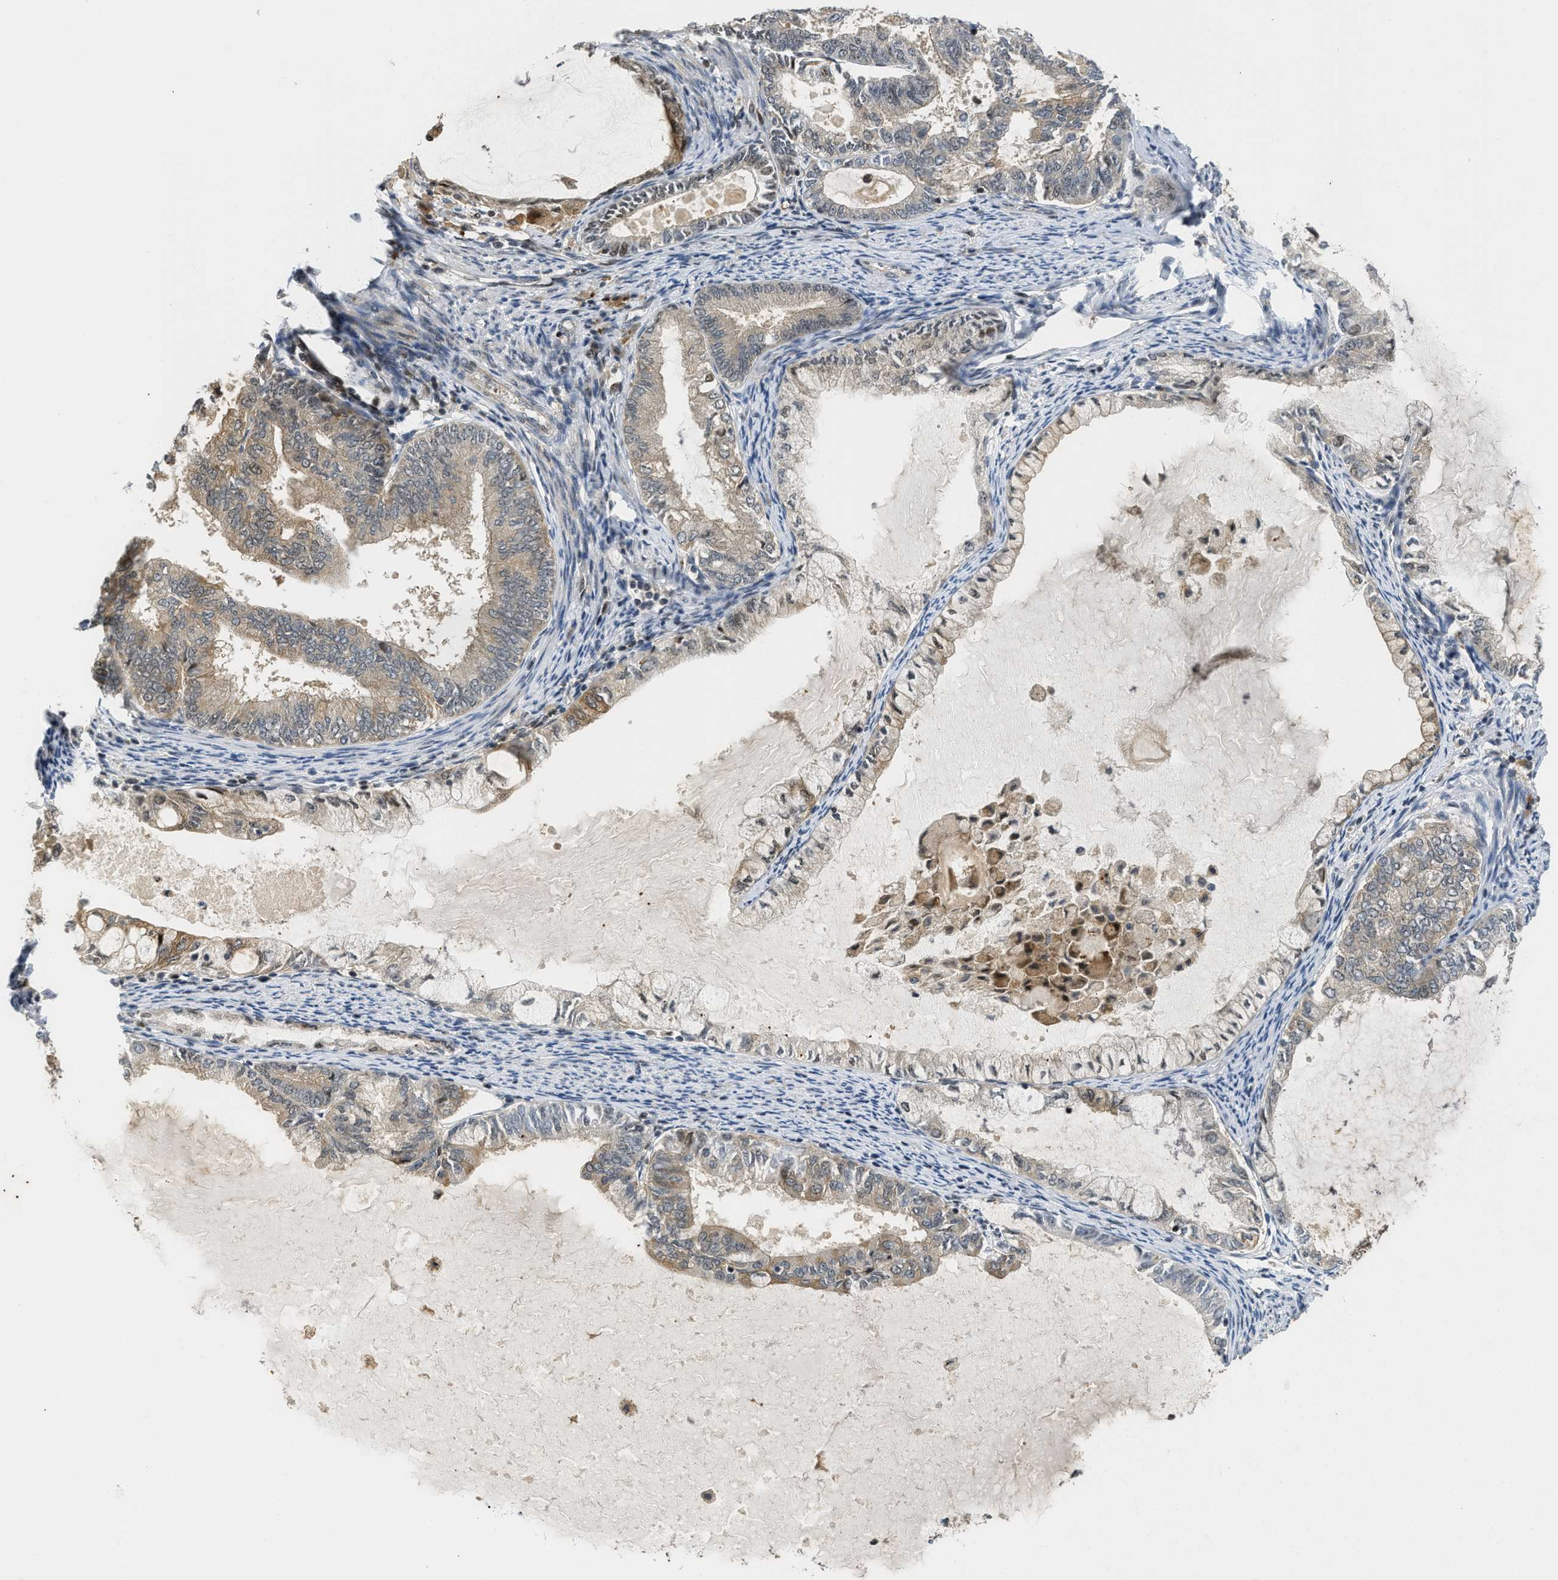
{"staining": {"intensity": "weak", "quantity": ">75%", "location": "cytoplasmic/membranous"}, "tissue": "endometrial cancer", "cell_type": "Tumor cells", "image_type": "cancer", "snomed": [{"axis": "morphology", "description": "Adenocarcinoma, NOS"}, {"axis": "topography", "description": "Endometrium"}], "caption": "DAB (3,3'-diaminobenzidine) immunohistochemical staining of human endometrial cancer exhibits weak cytoplasmic/membranous protein positivity in about >75% of tumor cells.", "gene": "DNAJC28", "patient": {"sex": "female", "age": 86}}